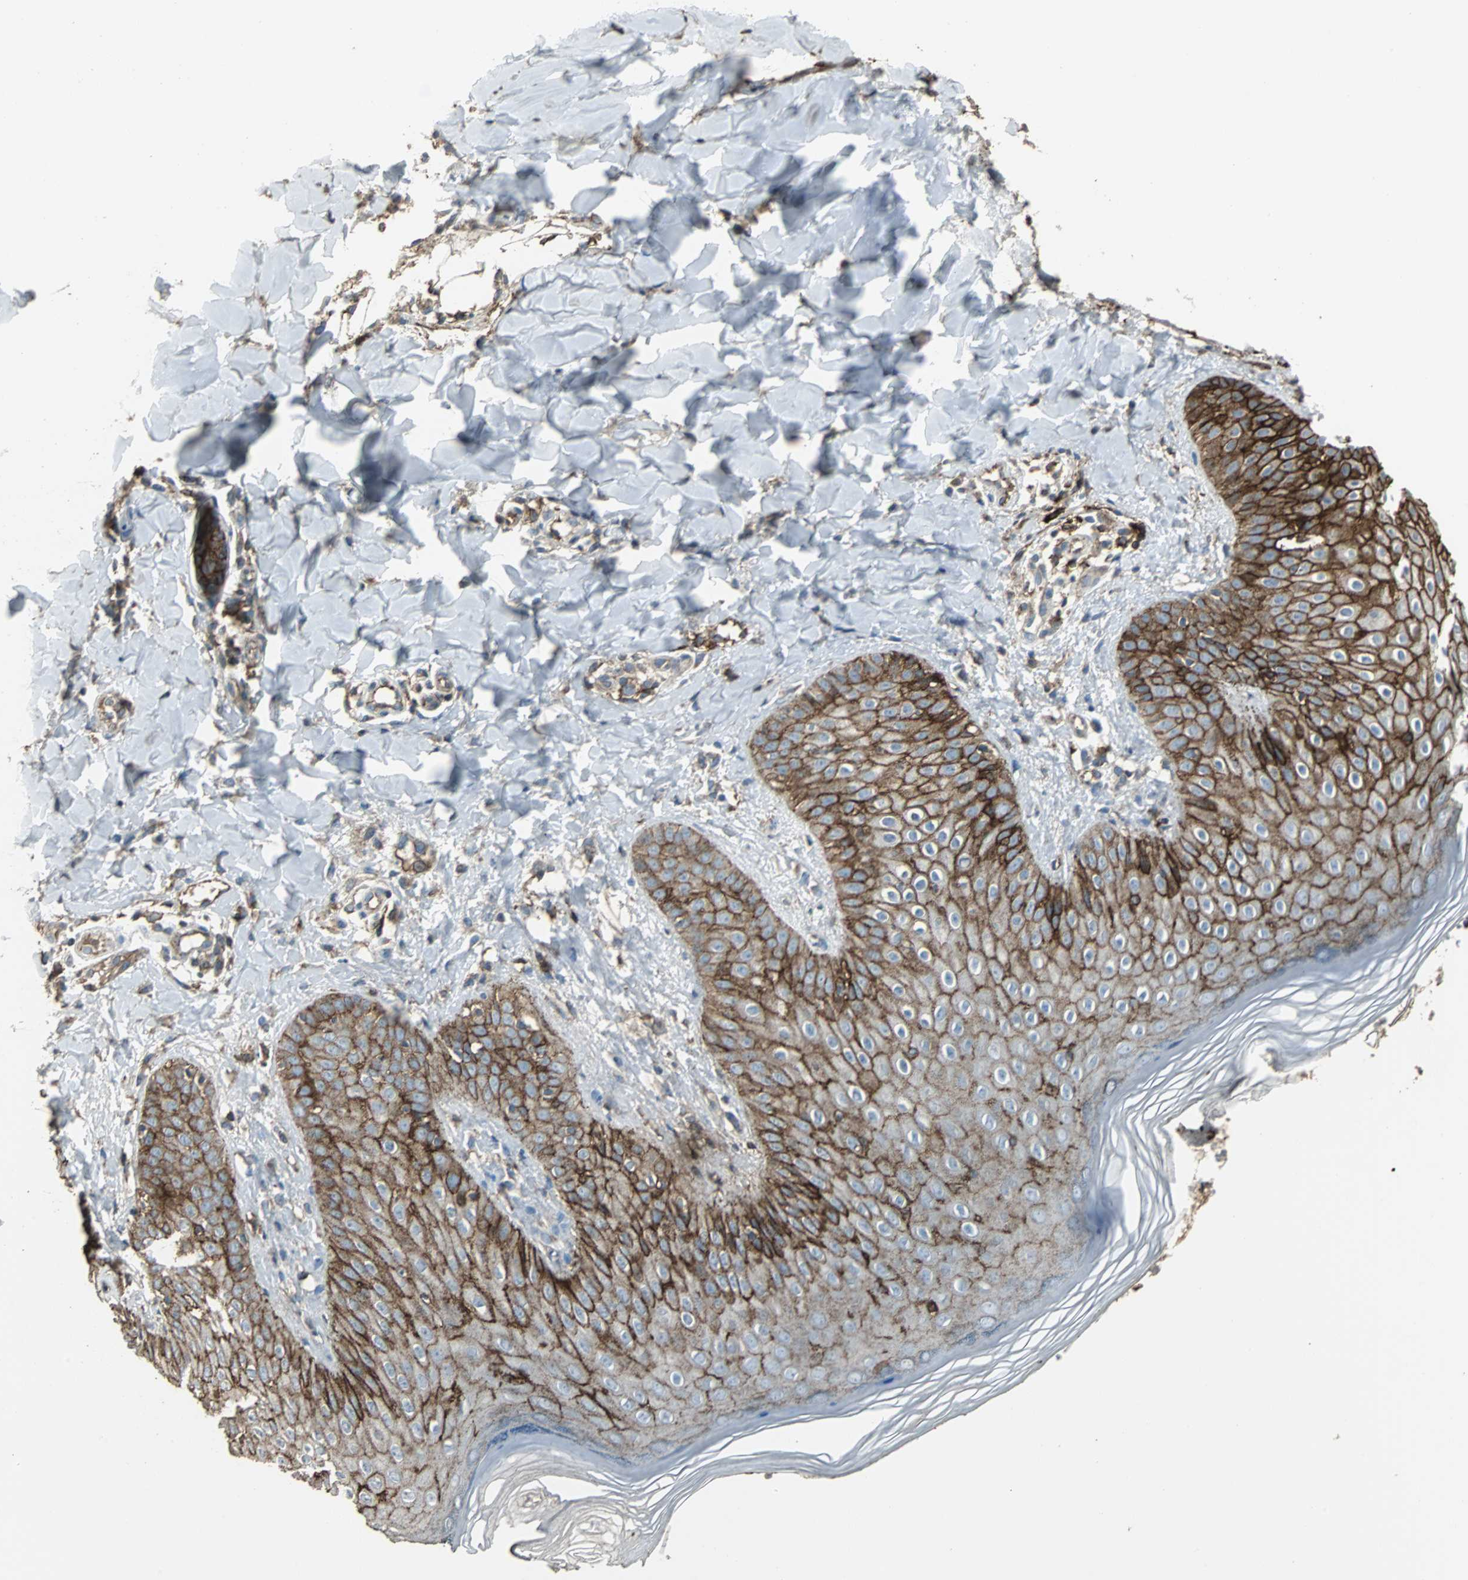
{"staining": {"intensity": "moderate", "quantity": ">75%", "location": "cytoplasmic/membranous"}, "tissue": "skin", "cell_type": "Epidermal cells", "image_type": "normal", "snomed": [{"axis": "morphology", "description": "Normal tissue, NOS"}, {"axis": "morphology", "description": "Inflammation, NOS"}, {"axis": "topography", "description": "Soft tissue"}, {"axis": "topography", "description": "Anal"}], "caption": "High-power microscopy captured an immunohistochemistry (IHC) histopathology image of benign skin, revealing moderate cytoplasmic/membranous positivity in approximately >75% of epidermal cells.", "gene": "F11R", "patient": {"sex": "female", "age": 15}}